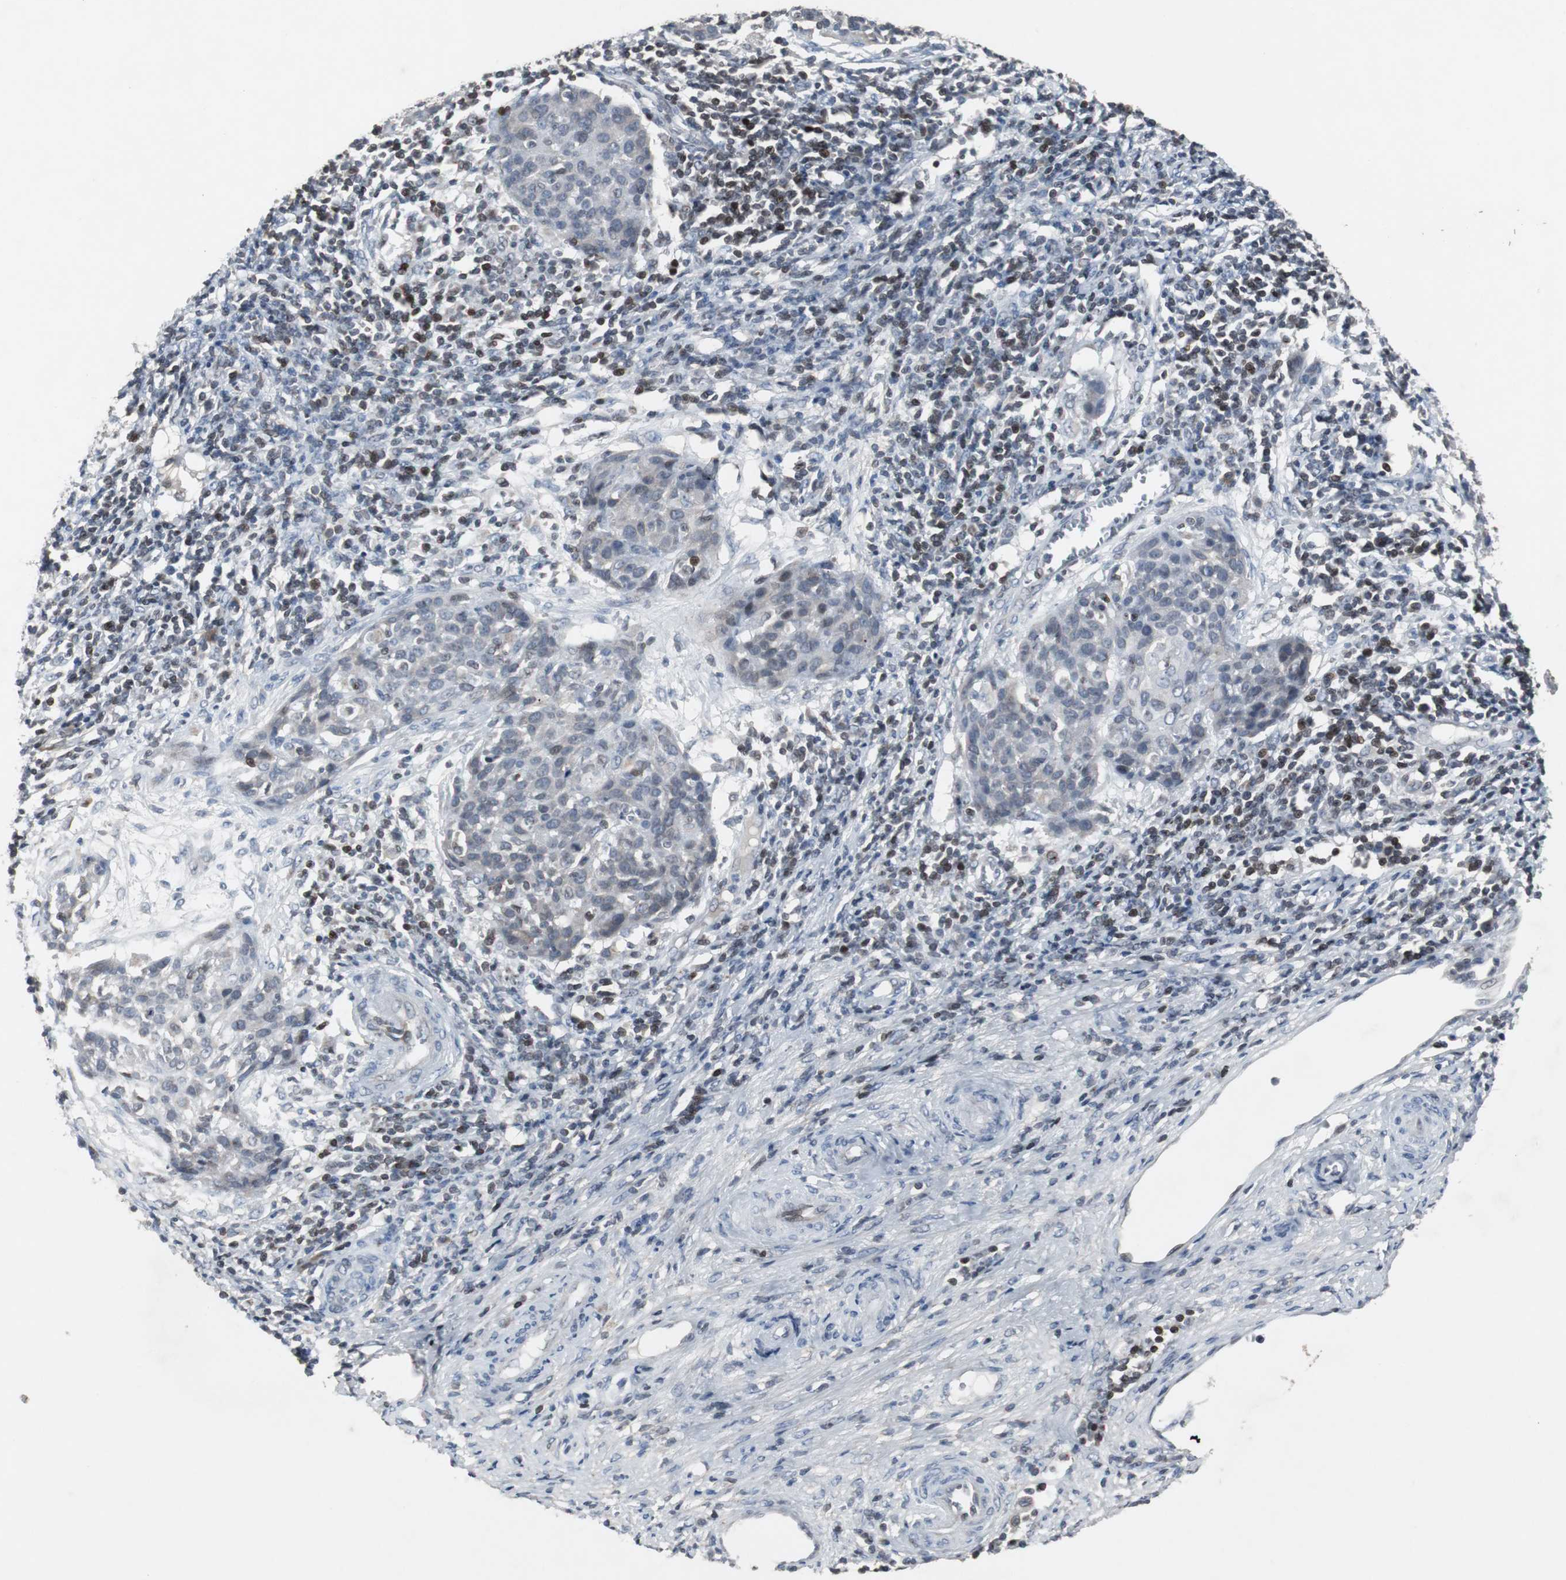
{"staining": {"intensity": "weak", "quantity": "25%-75%", "location": "cytoplasmic/membranous"}, "tissue": "cervical cancer", "cell_type": "Tumor cells", "image_type": "cancer", "snomed": [{"axis": "morphology", "description": "Squamous cell carcinoma, NOS"}, {"axis": "topography", "description": "Cervix"}], "caption": "A histopathology image of human squamous cell carcinoma (cervical) stained for a protein displays weak cytoplasmic/membranous brown staining in tumor cells.", "gene": "ZNF396", "patient": {"sex": "female", "age": 38}}